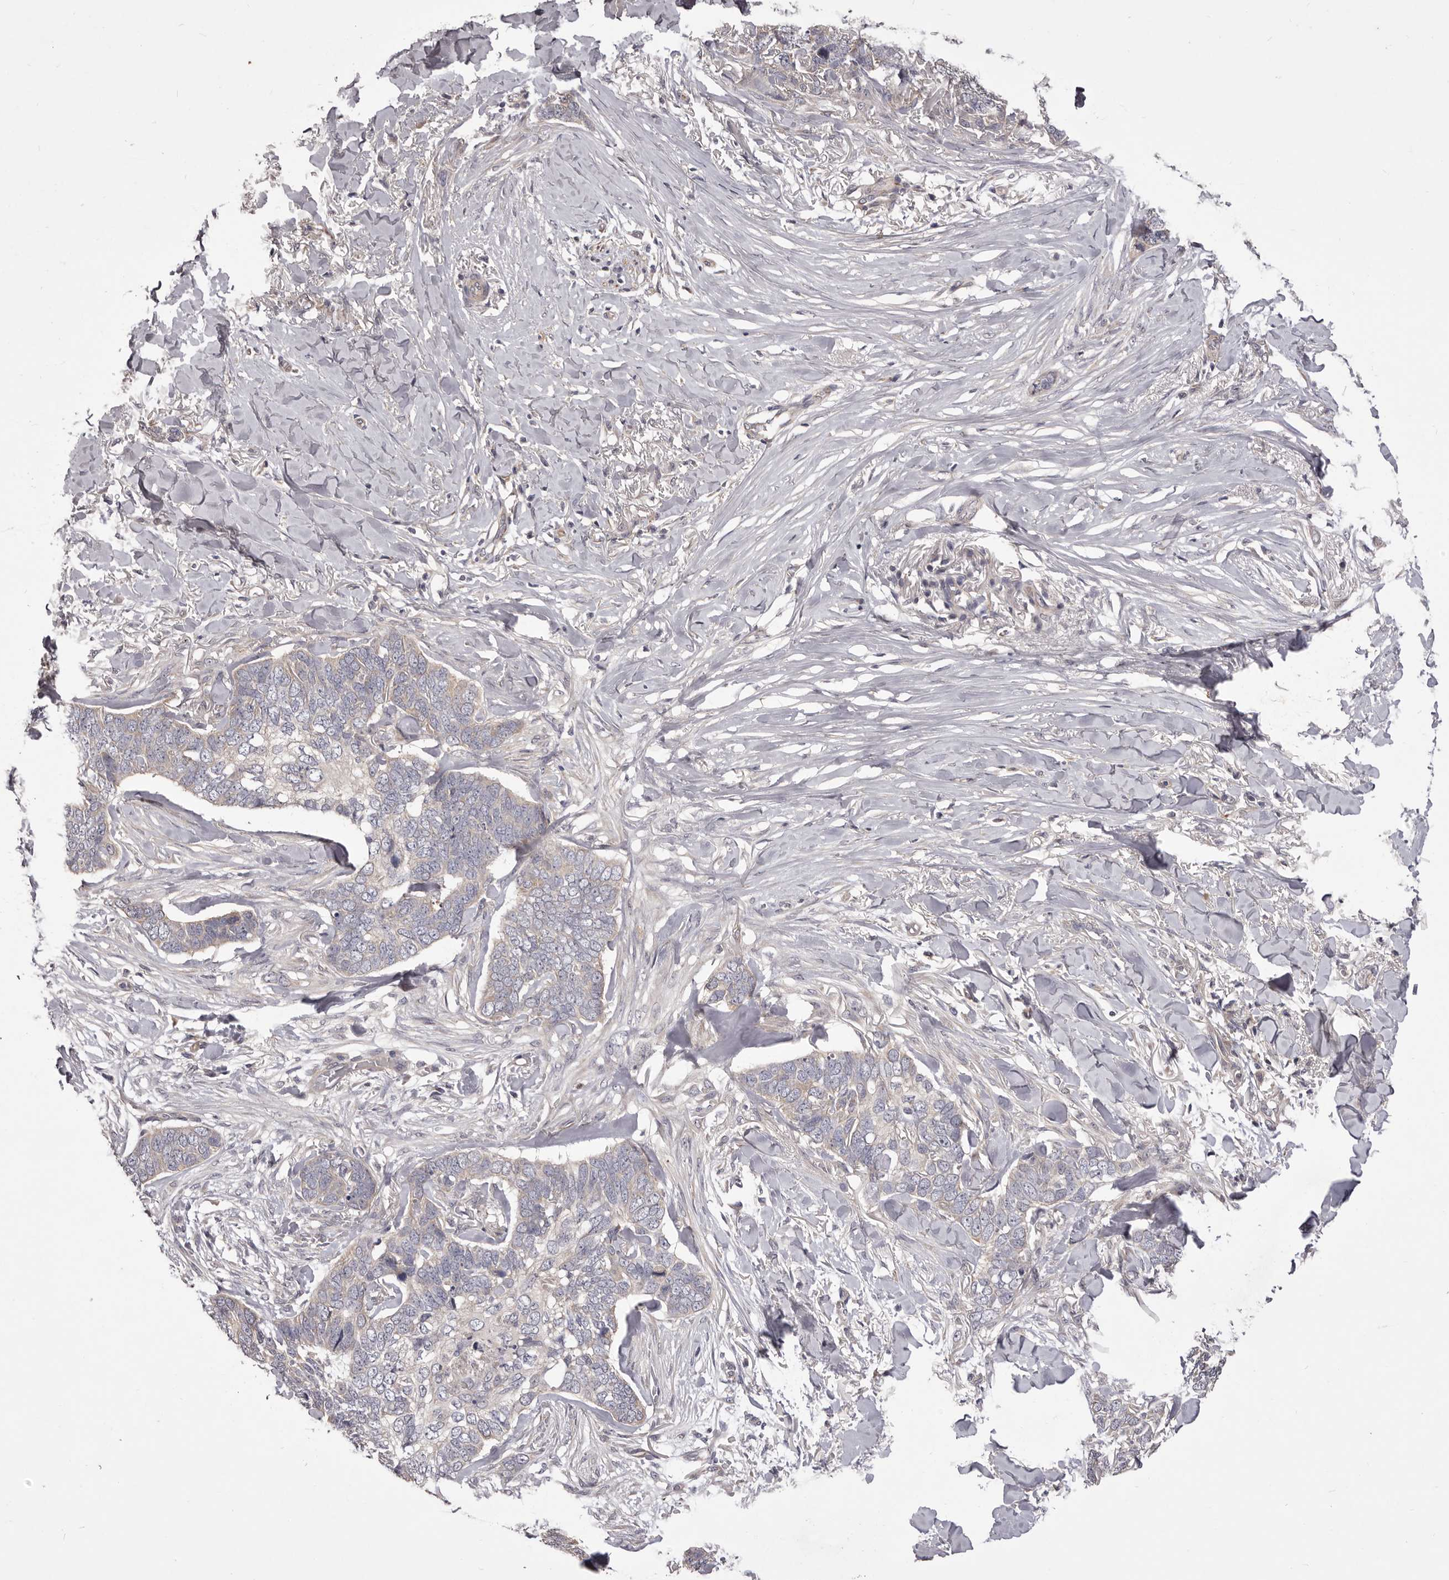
{"staining": {"intensity": "negative", "quantity": "none", "location": "none"}, "tissue": "skin cancer", "cell_type": "Tumor cells", "image_type": "cancer", "snomed": [{"axis": "morphology", "description": "Normal tissue, NOS"}, {"axis": "morphology", "description": "Basal cell carcinoma"}, {"axis": "topography", "description": "Skin"}], "caption": "Human skin cancer (basal cell carcinoma) stained for a protein using immunohistochemistry shows no staining in tumor cells.", "gene": "PNRC1", "patient": {"sex": "male", "age": 77}}